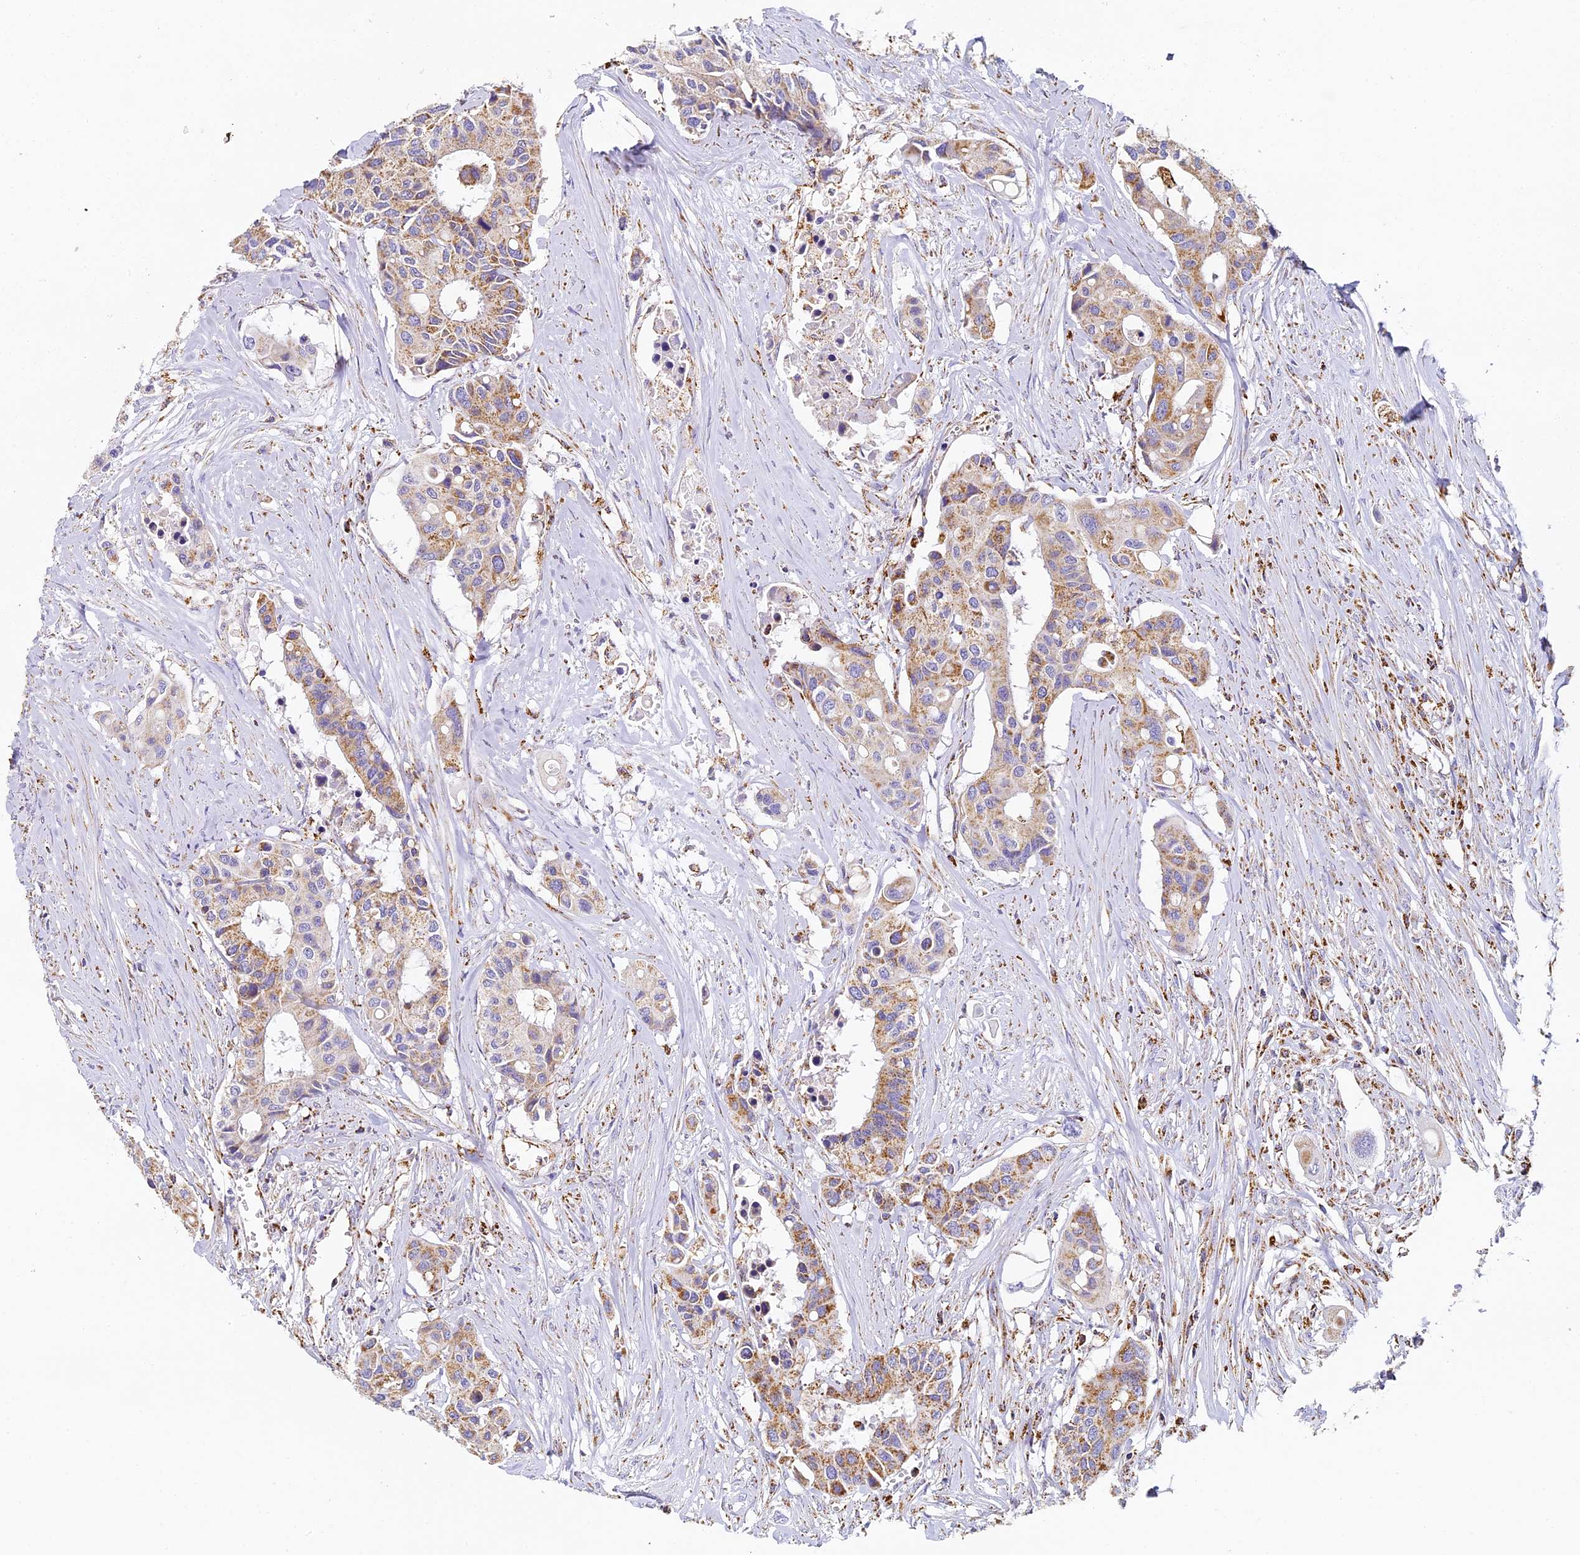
{"staining": {"intensity": "moderate", "quantity": ">75%", "location": "cytoplasmic/membranous"}, "tissue": "colorectal cancer", "cell_type": "Tumor cells", "image_type": "cancer", "snomed": [{"axis": "morphology", "description": "Adenocarcinoma, NOS"}, {"axis": "topography", "description": "Colon"}], "caption": "Moderate cytoplasmic/membranous expression for a protein is present in about >75% of tumor cells of adenocarcinoma (colorectal) using immunohistochemistry (IHC).", "gene": "STK17A", "patient": {"sex": "male", "age": 77}}